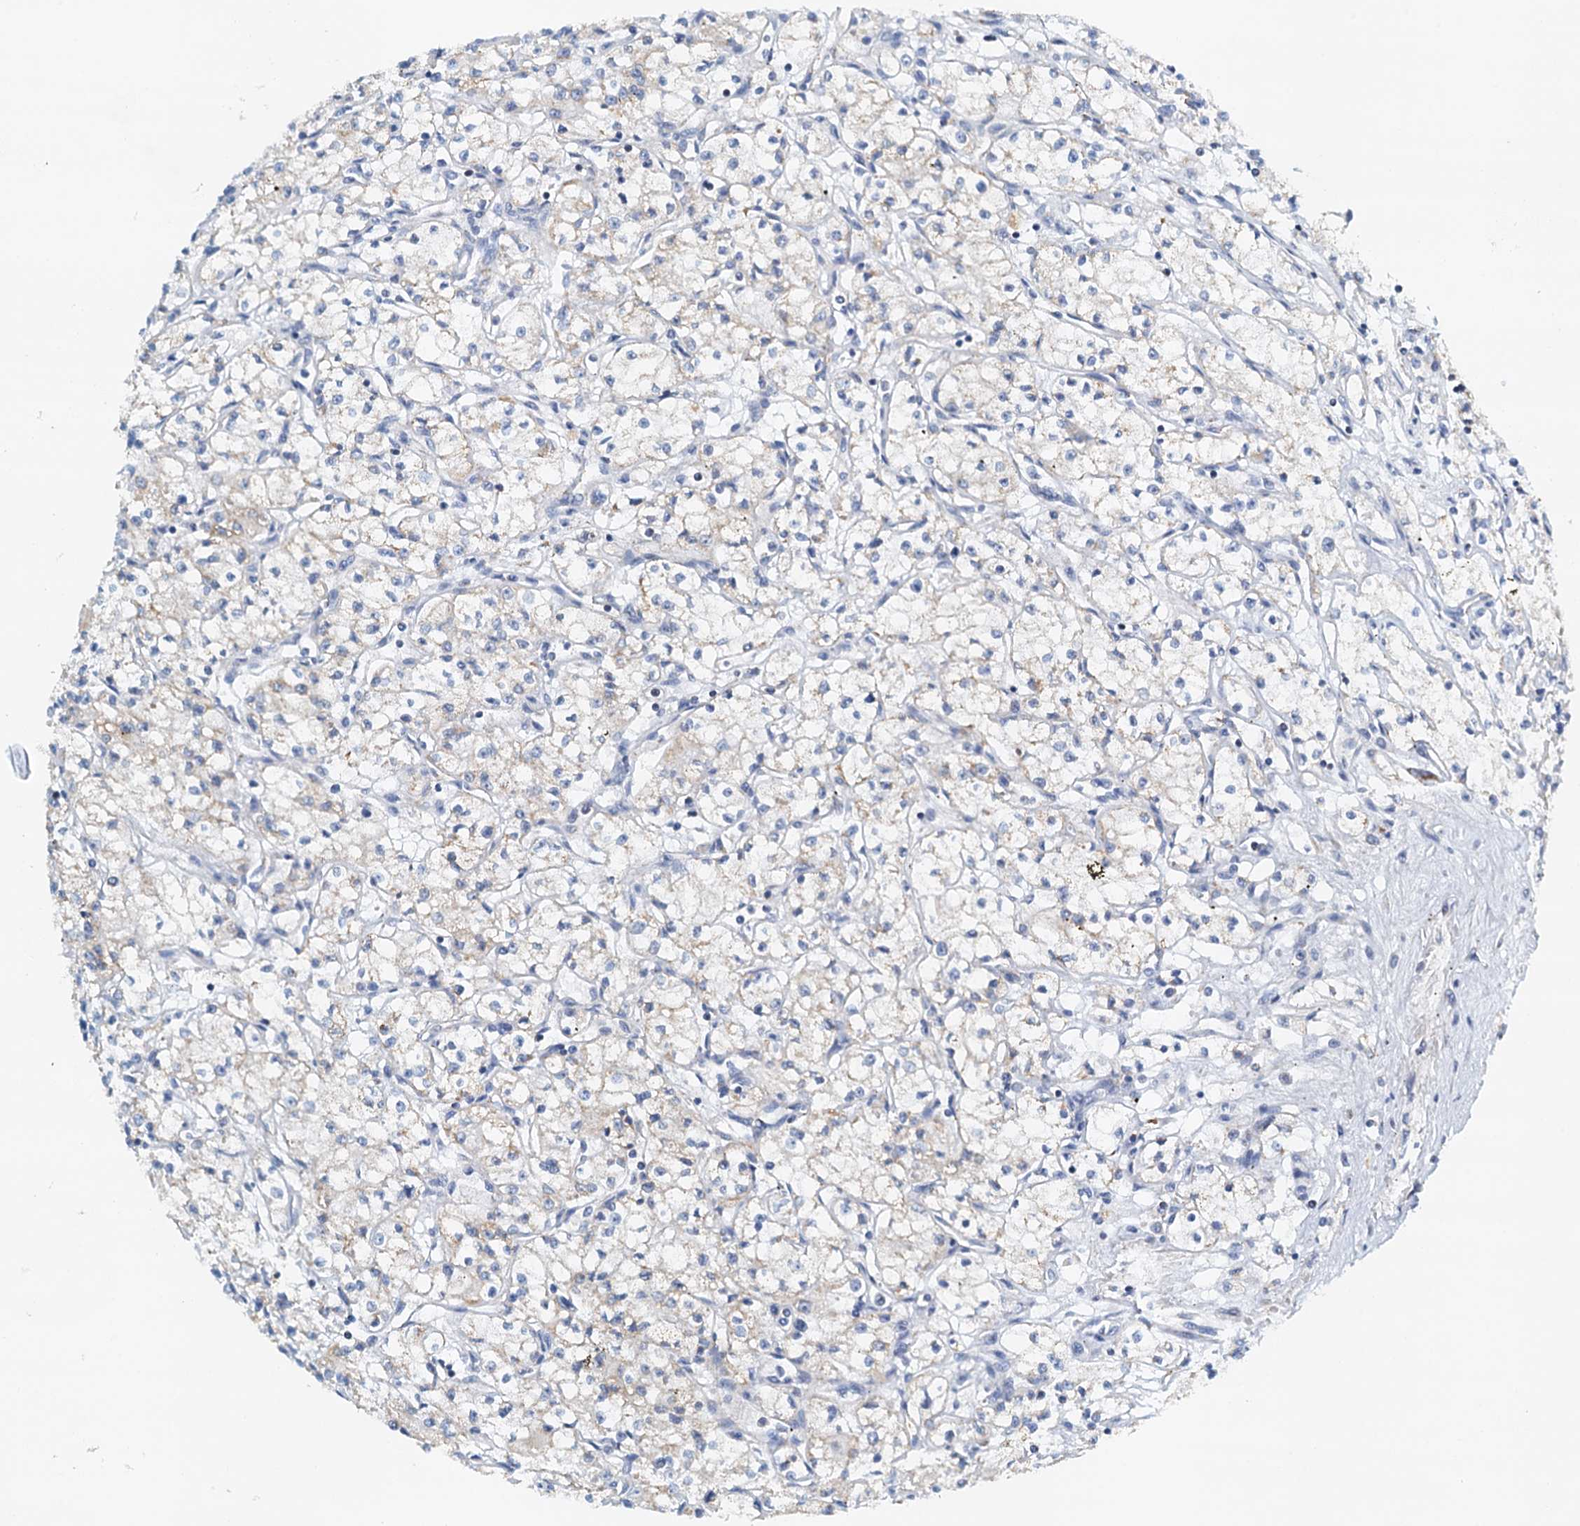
{"staining": {"intensity": "negative", "quantity": "none", "location": "none"}, "tissue": "renal cancer", "cell_type": "Tumor cells", "image_type": "cancer", "snomed": [{"axis": "morphology", "description": "Adenocarcinoma, NOS"}, {"axis": "topography", "description": "Kidney"}], "caption": "An IHC histopathology image of renal adenocarcinoma is shown. There is no staining in tumor cells of renal adenocarcinoma. Nuclei are stained in blue.", "gene": "POC1A", "patient": {"sex": "male", "age": 59}}